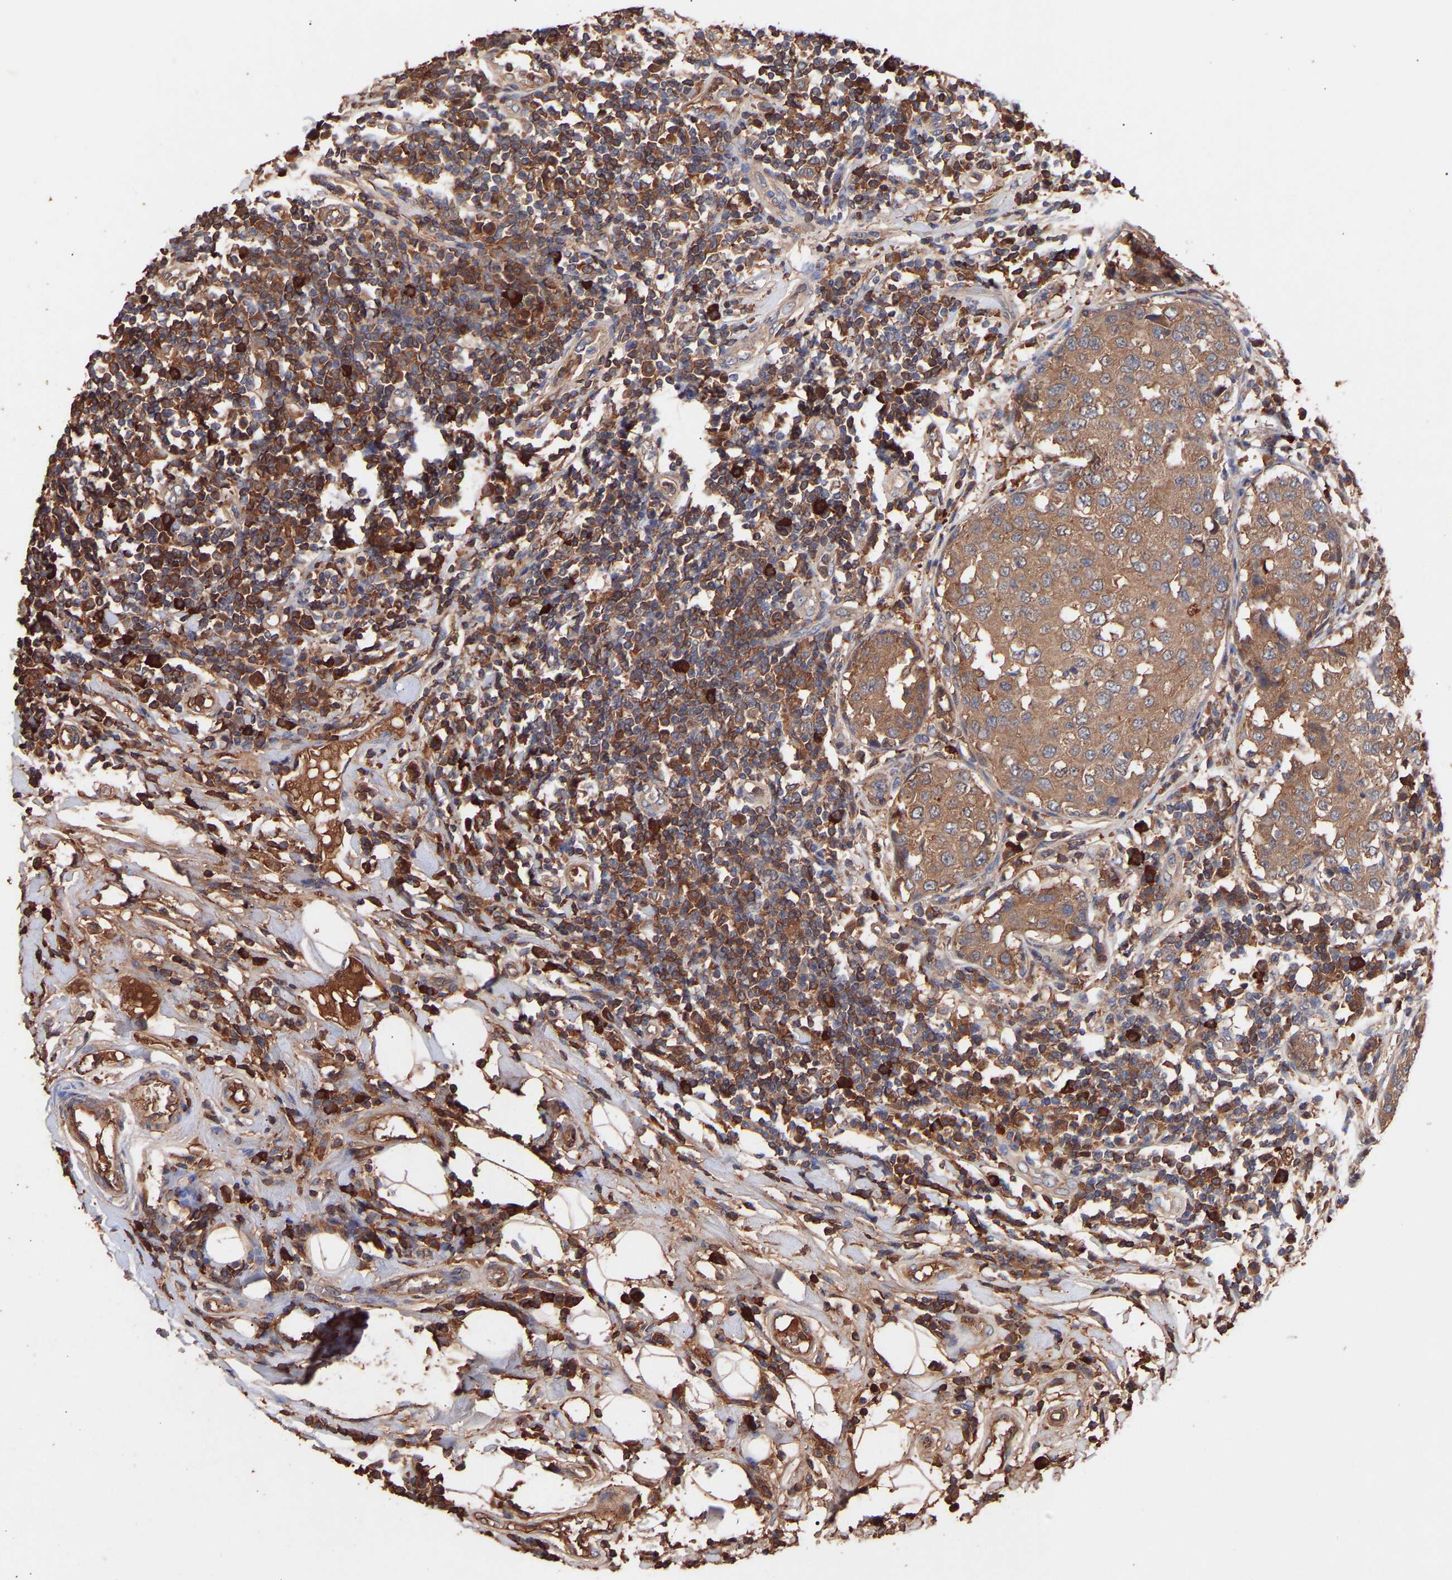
{"staining": {"intensity": "moderate", "quantity": ">75%", "location": "cytoplasmic/membranous"}, "tissue": "breast cancer", "cell_type": "Tumor cells", "image_type": "cancer", "snomed": [{"axis": "morphology", "description": "Duct carcinoma"}, {"axis": "topography", "description": "Breast"}], "caption": "Invasive ductal carcinoma (breast) stained with DAB IHC shows medium levels of moderate cytoplasmic/membranous staining in about >75% of tumor cells.", "gene": "TMEM268", "patient": {"sex": "female", "age": 27}}